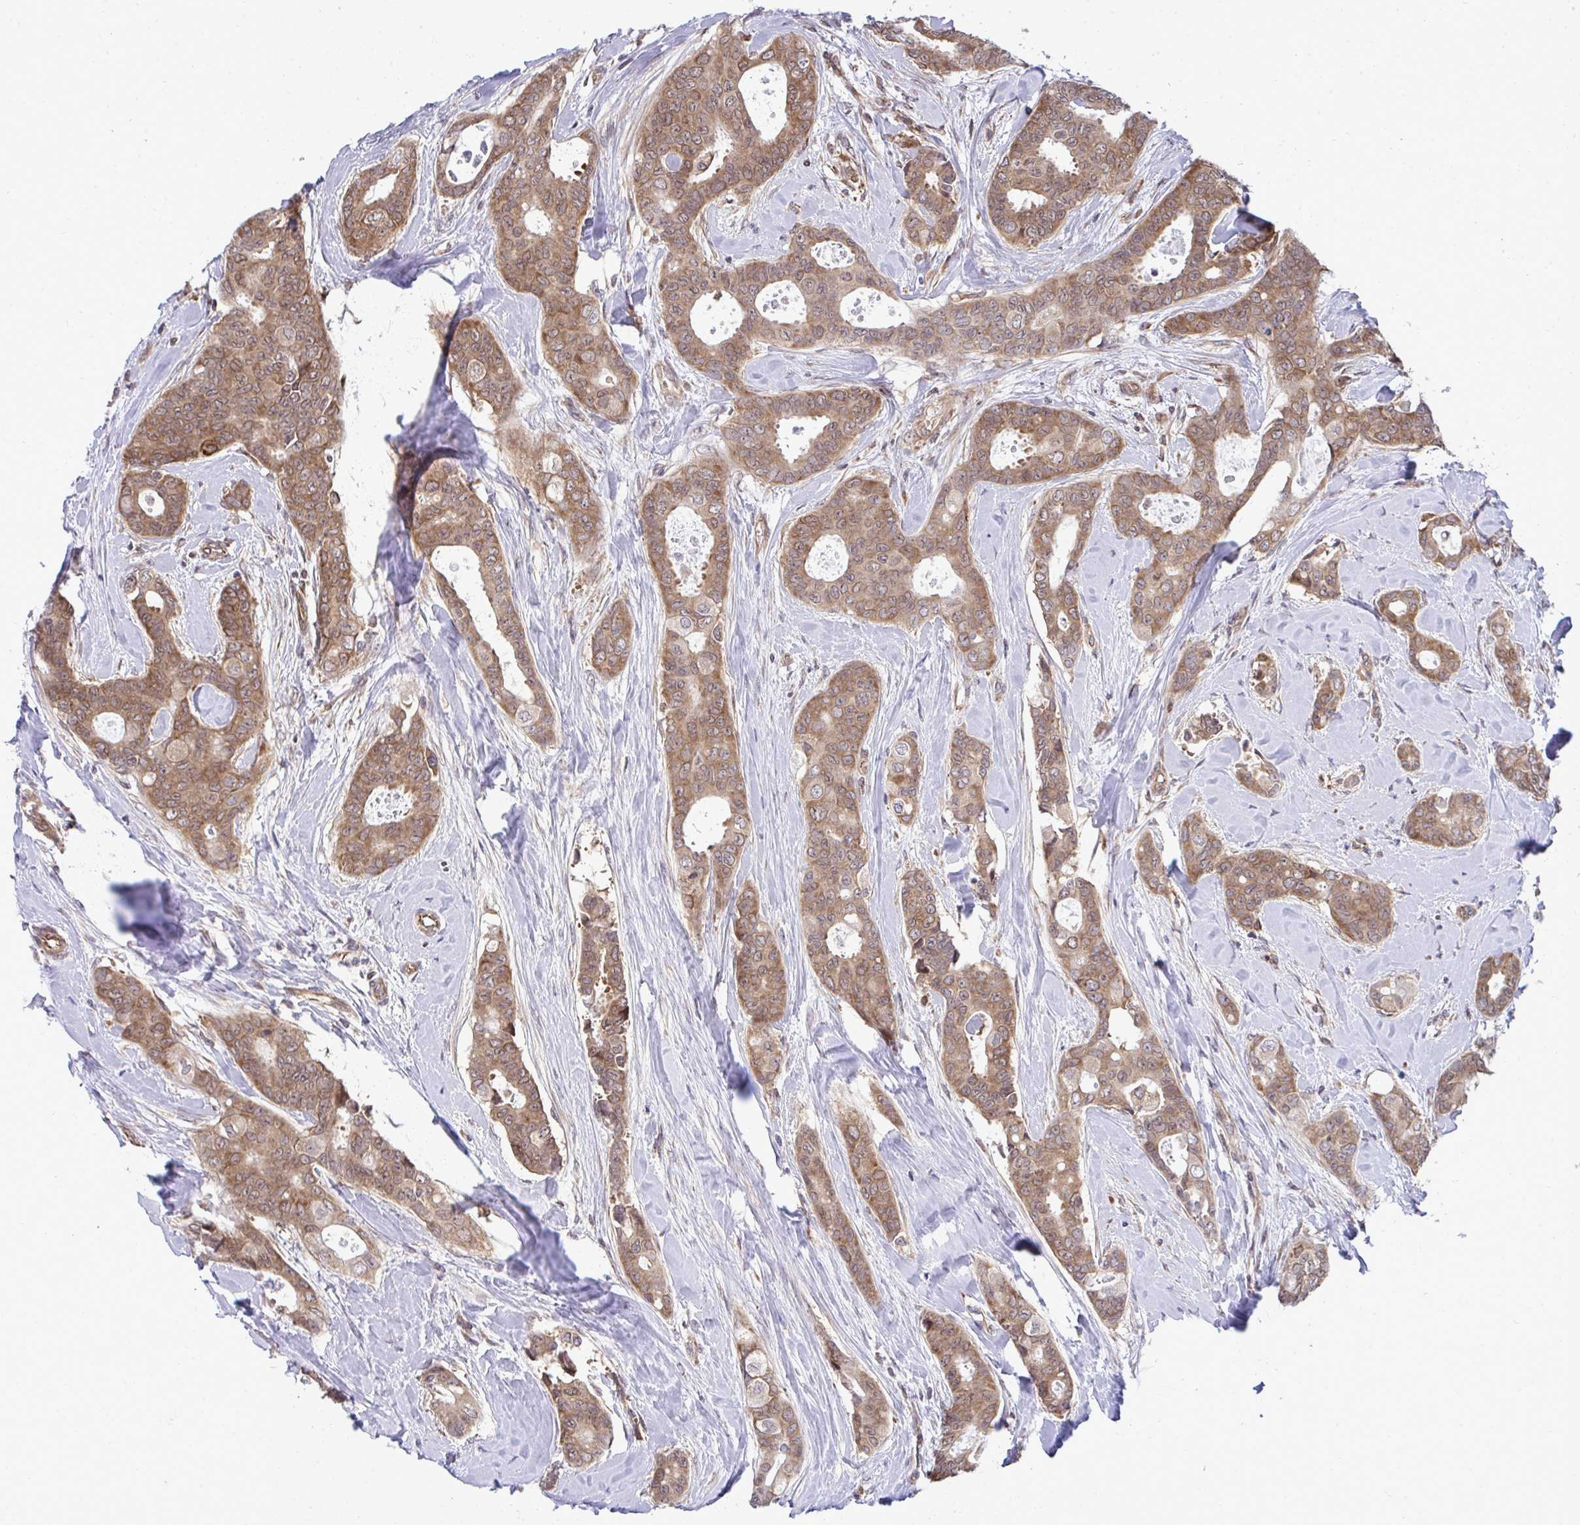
{"staining": {"intensity": "moderate", "quantity": ">75%", "location": "cytoplasmic/membranous"}, "tissue": "breast cancer", "cell_type": "Tumor cells", "image_type": "cancer", "snomed": [{"axis": "morphology", "description": "Duct carcinoma"}, {"axis": "topography", "description": "Breast"}], "caption": "Tumor cells demonstrate moderate cytoplasmic/membranous expression in about >75% of cells in breast cancer.", "gene": "RPS15", "patient": {"sex": "female", "age": 45}}